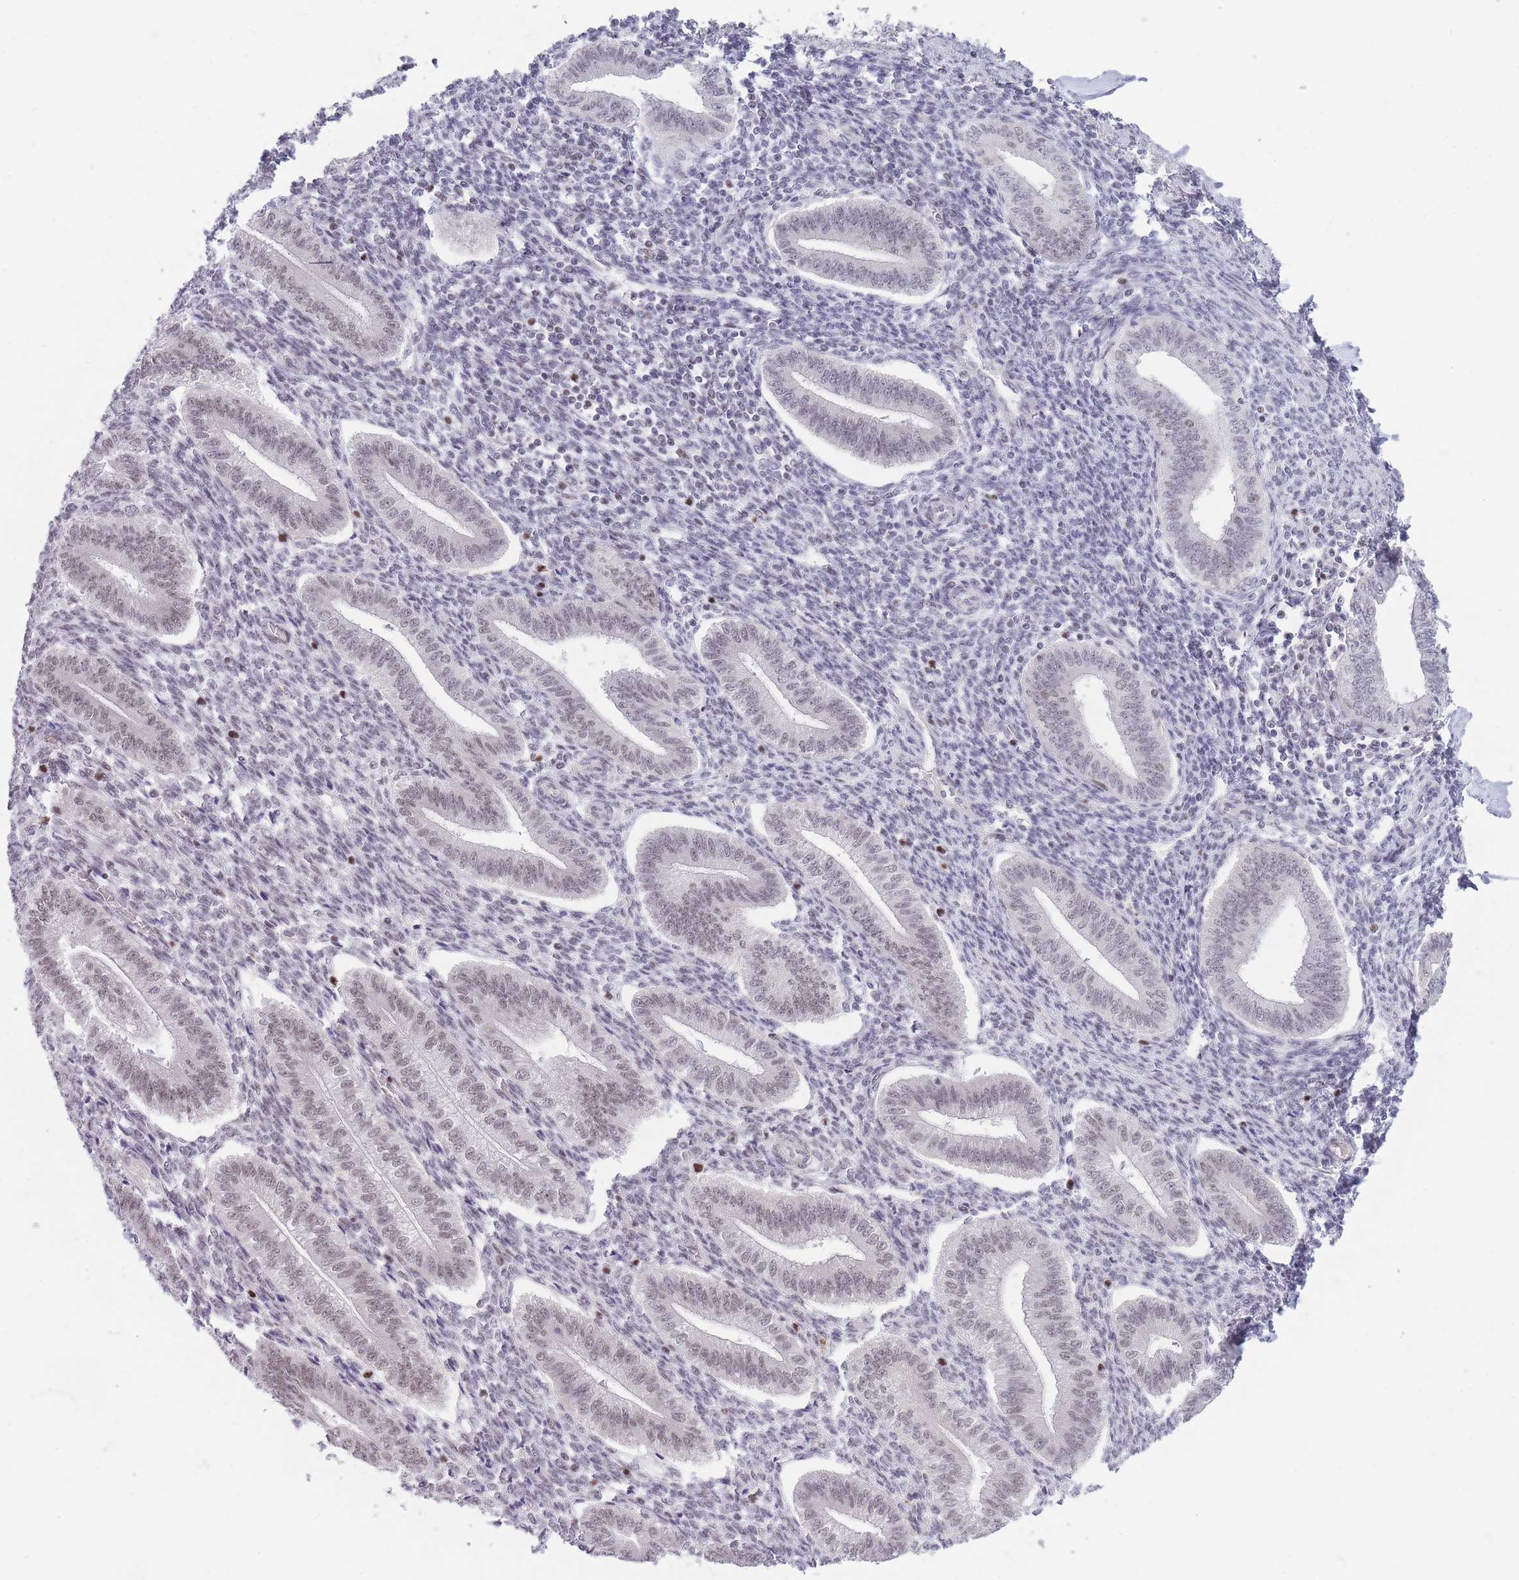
{"staining": {"intensity": "moderate", "quantity": "<25%", "location": "nuclear"}, "tissue": "endometrium", "cell_type": "Cells in endometrial stroma", "image_type": "normal", "snomed": [{"axis": "morphology", "description": "Normal tissue, NOS"}, {"axis": "topography", "description": "Endometrium"}], "caption": "Immunohistochemical staining of normal endometrium displays low levels of moderate nuclear expression in approximately <25% of cells in endometrial stroma.", "gene": "ARID3B", "patient": {"sex": "female", "age": 34}}